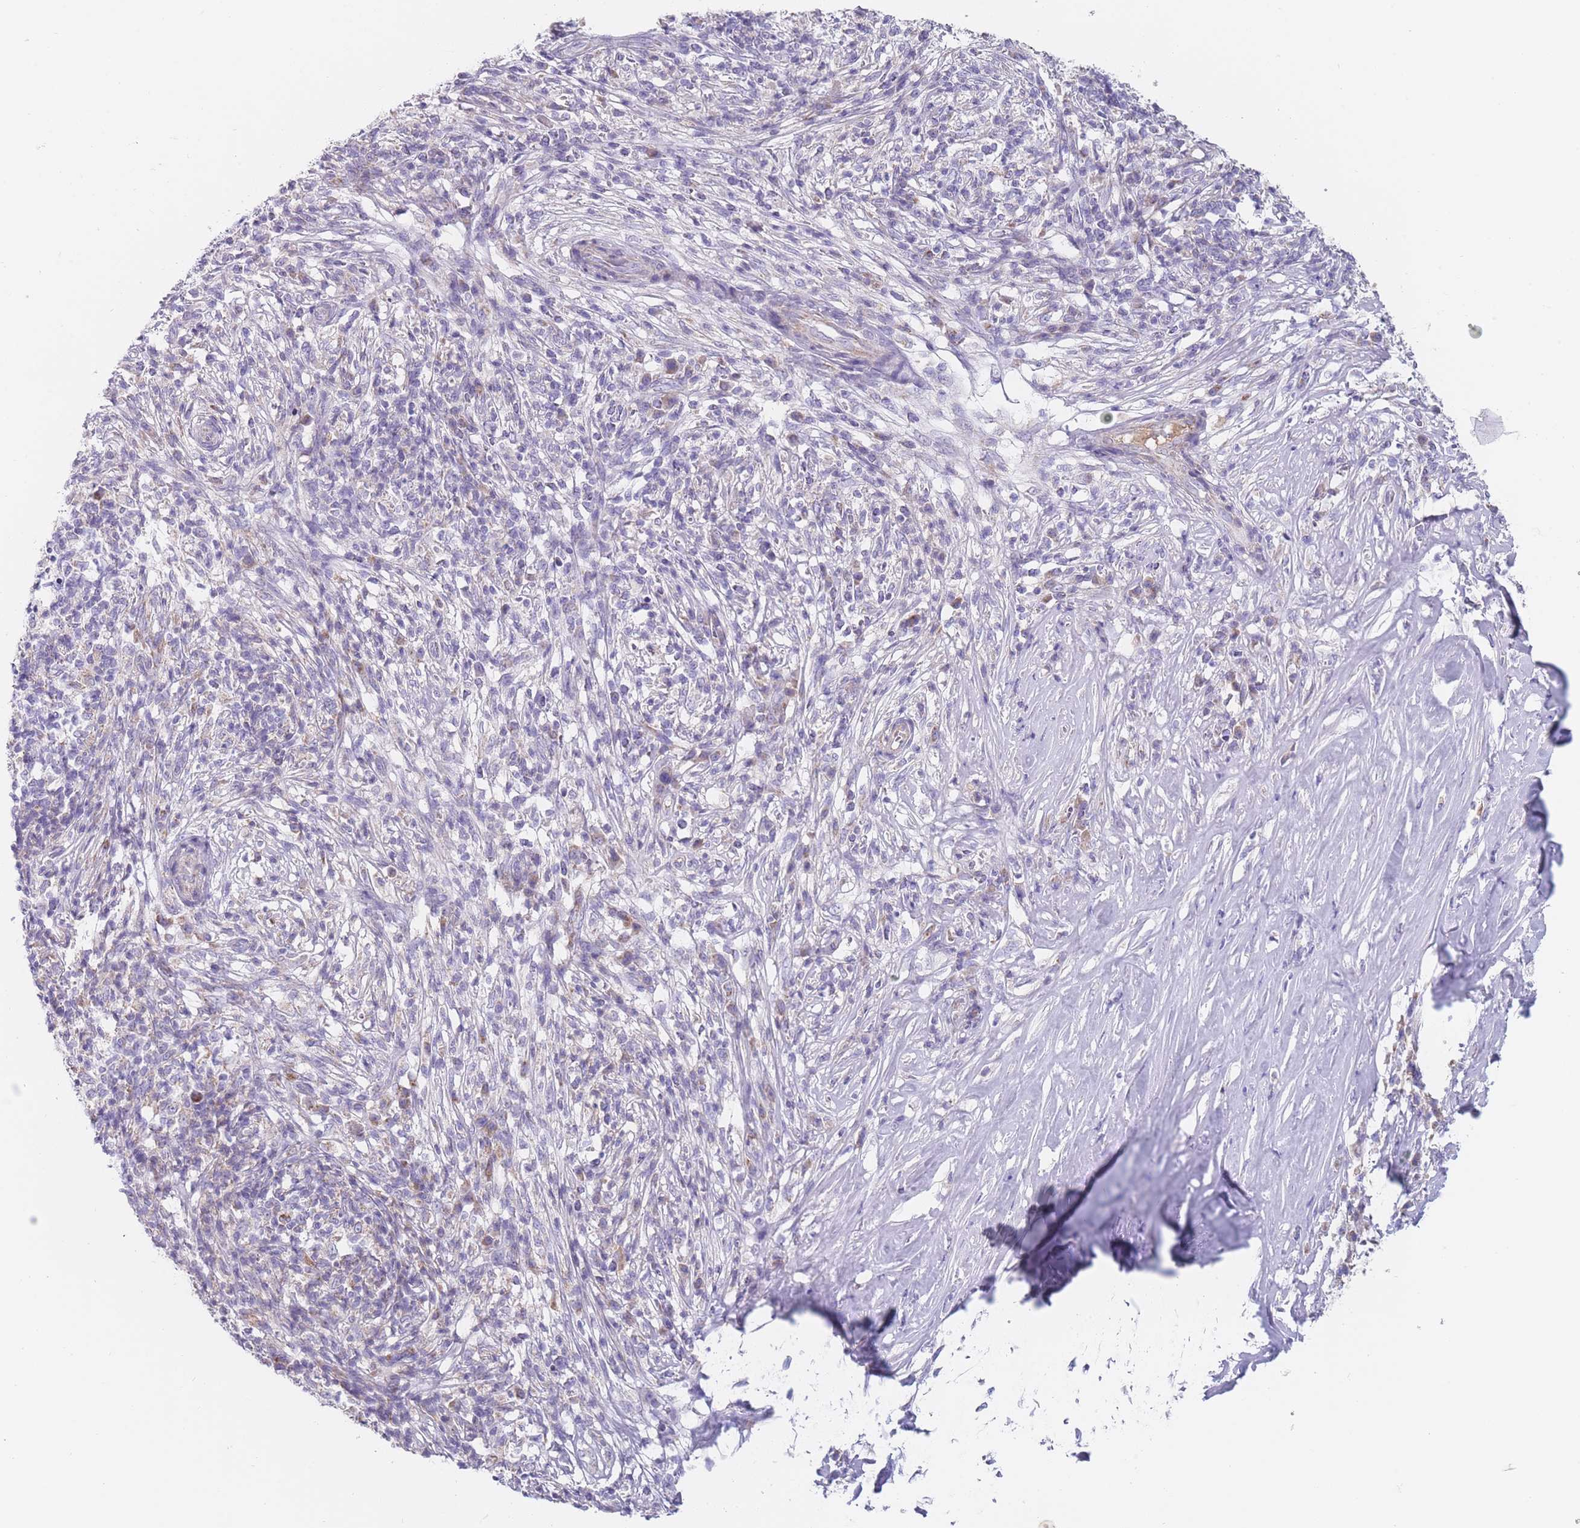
{"staining": {"intensity": "negative", "quantity": "none", "location": "none"}, "tissue": "melanoma", "cell_type": "Tumor cells", "image_type": "cancer", "snomed": [{"axis": "morphology", "description": "Malignant melanoma, NOS"}, {"axis": "topography", "description": "Skin"}], "caption": "High magnification brightfield microscopy of melanoma stained with DAB (brown) and counterstained with hematoxylin (blue): tumor cells show no significant positivity. (Stains: DAB immunohistochemistry with hematoxylin counter stain, Microscopy: brightfield microscopy at high magnification).", "gene": "MRPS14", "patient": {"sex": "male", "age": 66}}